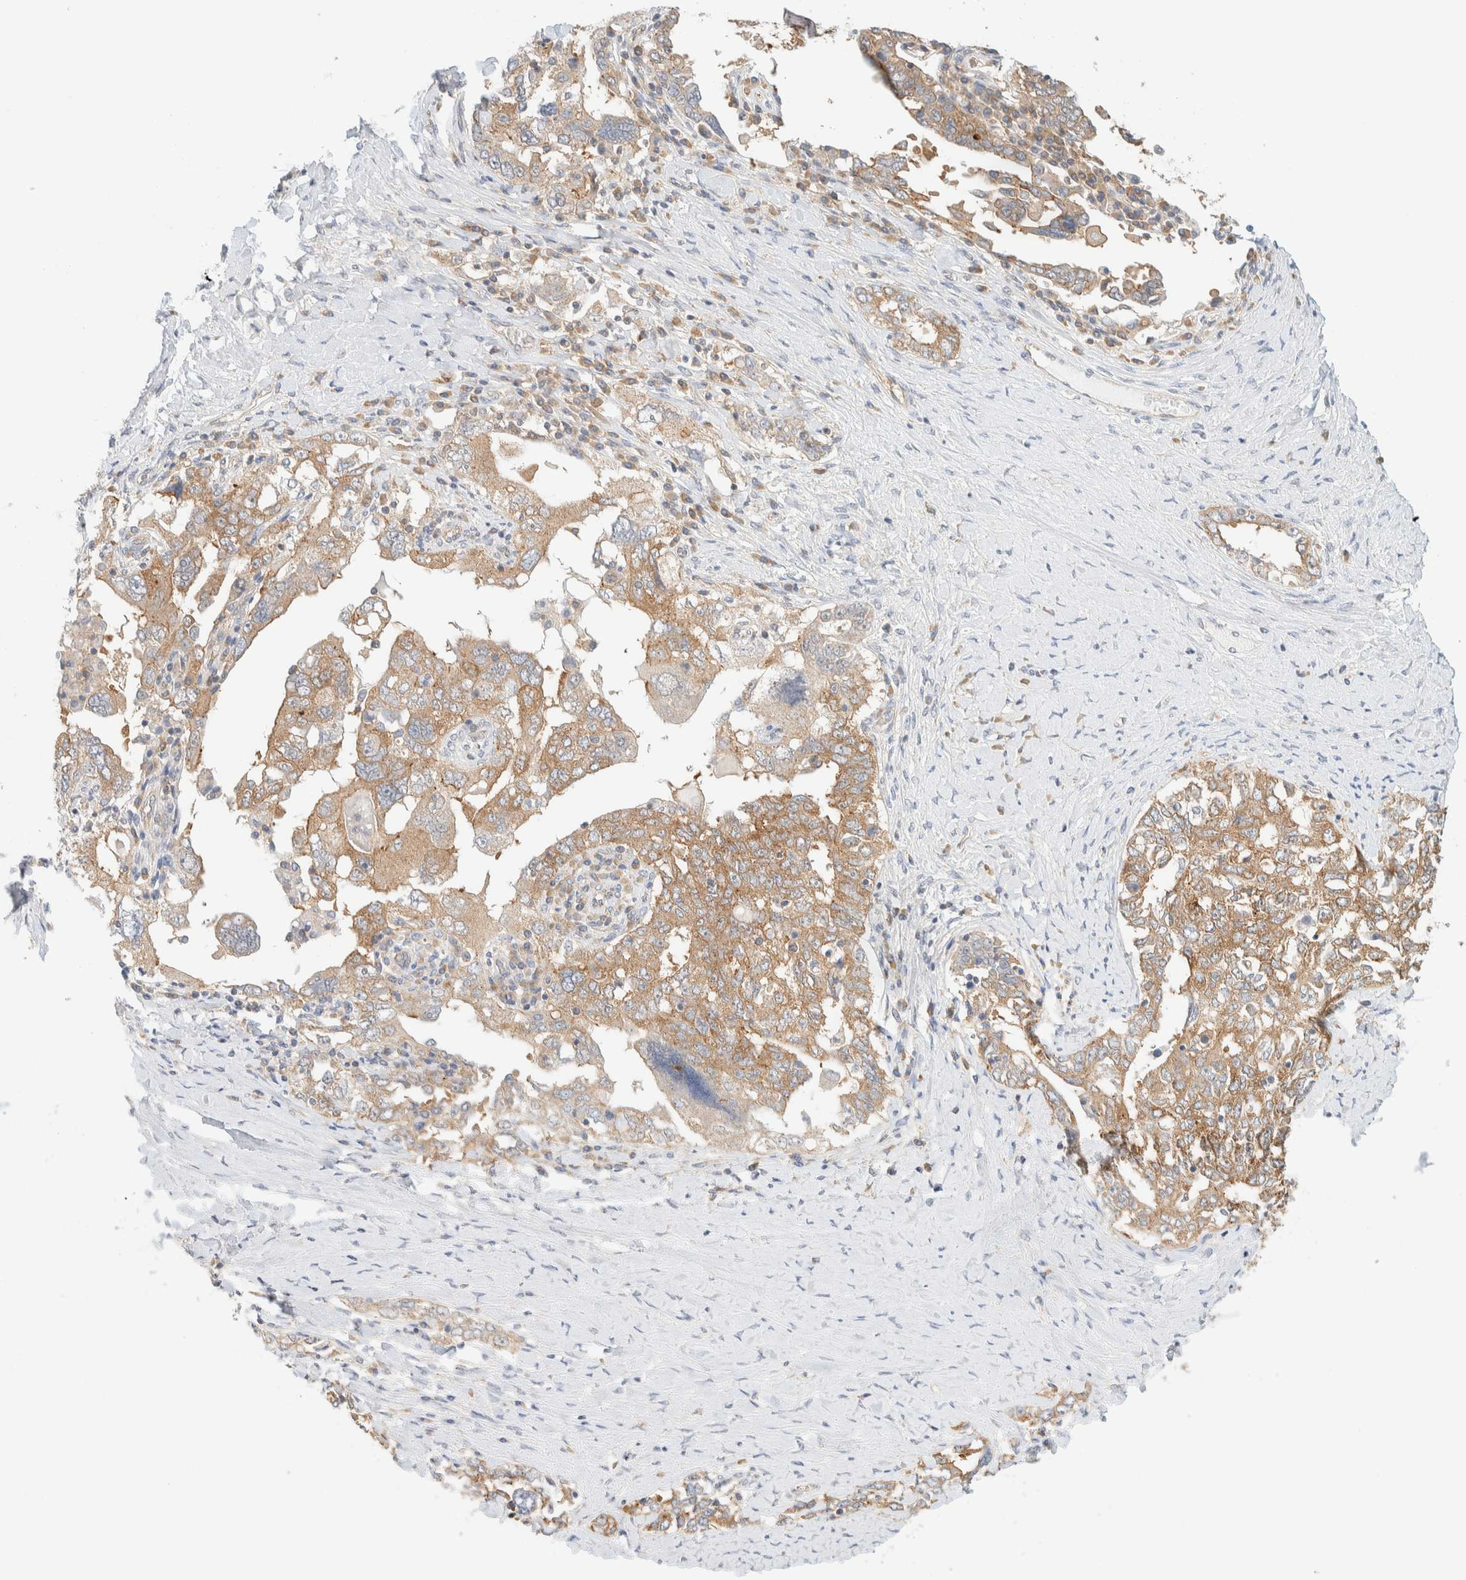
{"staining": {"intensity": "moderate", "quantity": ">75%", "location": "cytoplasmic/membranous"}, "tissue": "ovarian cancer", "cell_type": "Tumor cells", "image_type": "cancer", "snomed": [{"axis": "morphology", "description": "Carcinoma, endometroid"}, {"axis": "topography", "description": "Ovary"}], "caption": "The micrograph demonstrates staining of ovarian cancer, revealing moderate cytoplasmic/membranous protein staining (brown color) within tumor cells.", "gene": "TBC1D8B", "patient": {"sex": "female", "age": 62}}